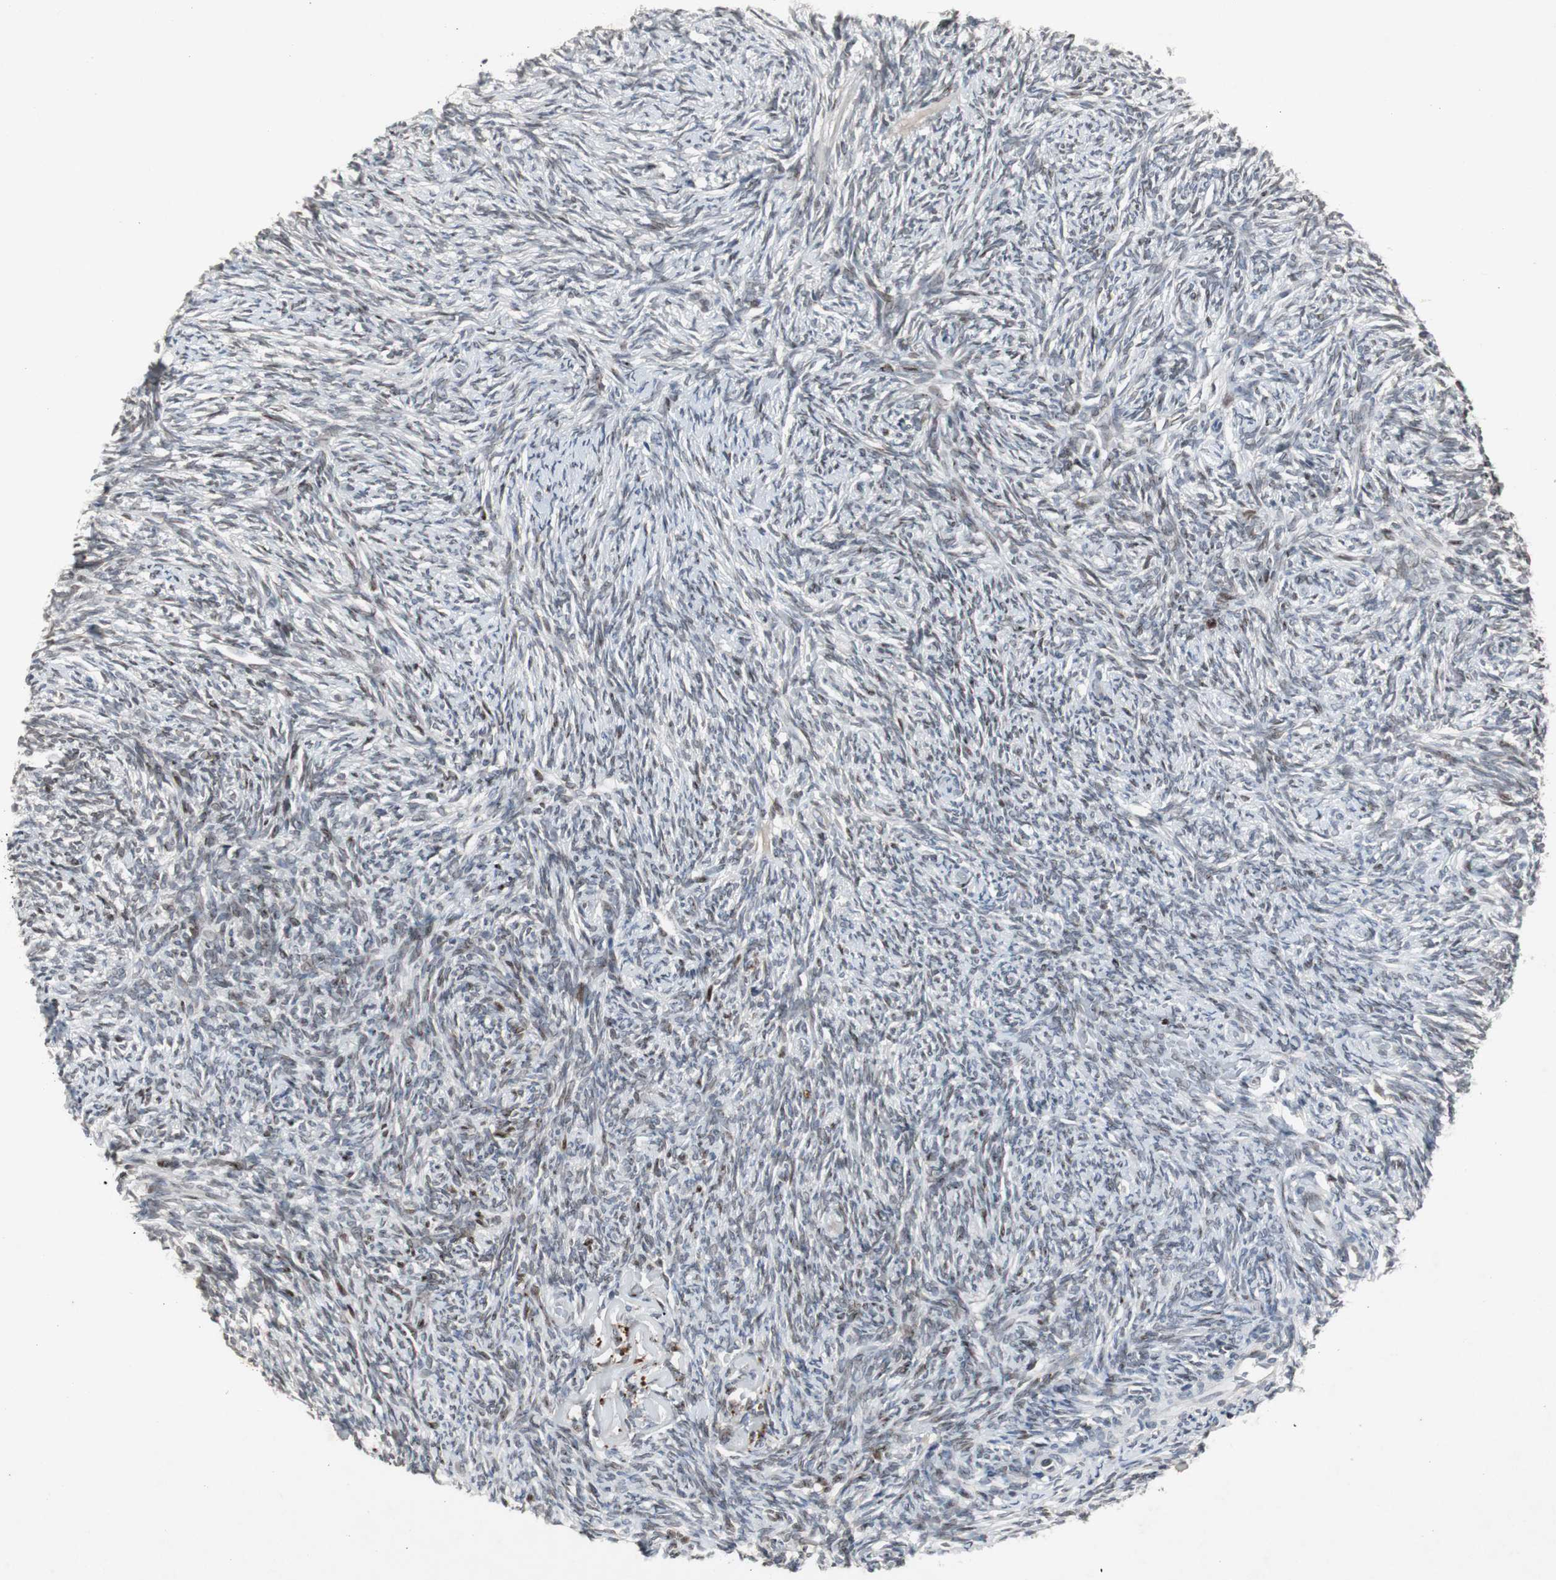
{"staining": {"intensity": "moderate", "quantity": "<25%", "location": "nuclear"}, "tissue": "ovary", "cell_type": "Ovarian stroma cells", "image_type": "normal", "snomed": [{"axis": "morphology", "description": "Normal tissue, NOS"}, {"axis": "topography", "description": "Ovary"}], "caption": "Unremarkable ovary exhibits moderate nuclear staining in about <25% of ovarian stroma cells.", "gene": "ZNF396", "patient": {"sex": "female", "age": 60}}